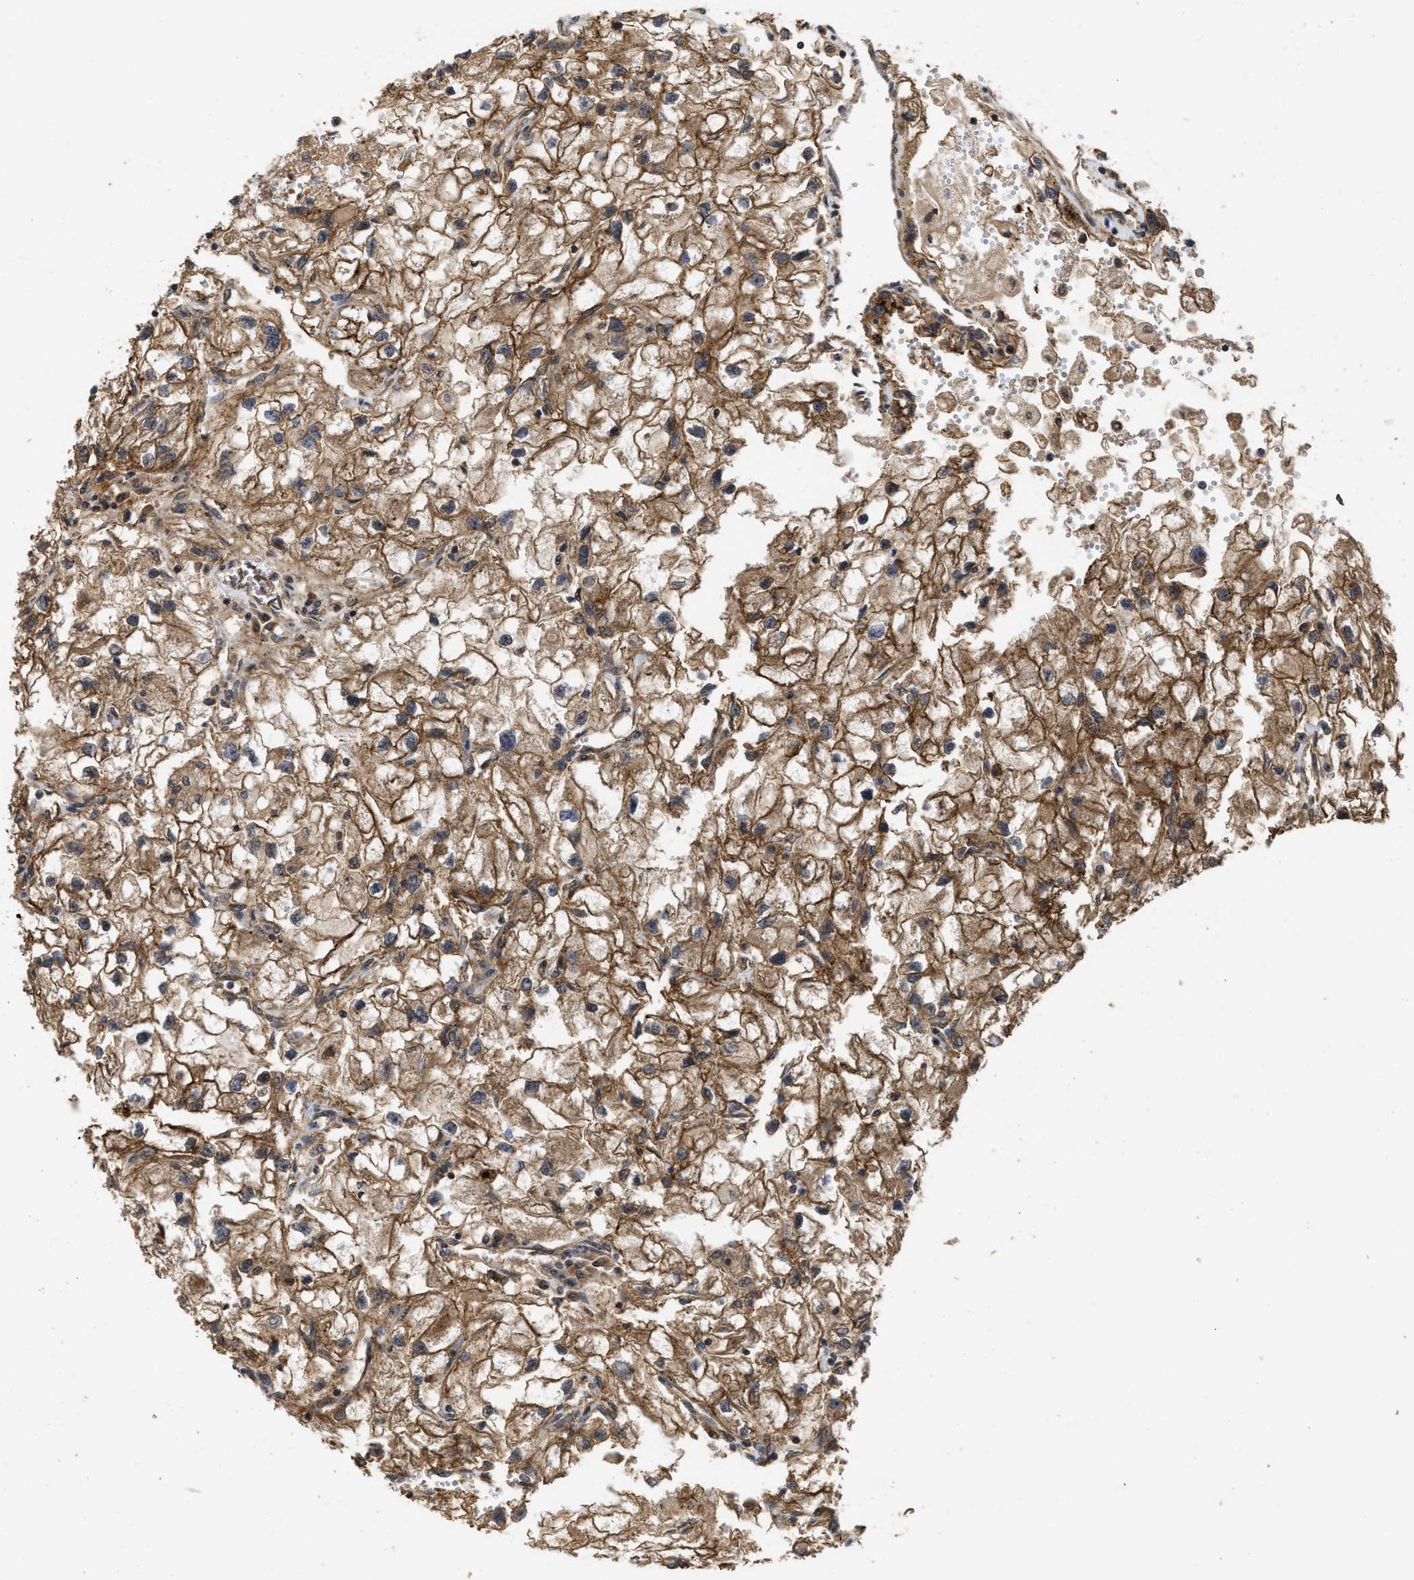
{"staining": {"intensity": "moderate", "quantity": ">75%", "location": "cytoplasmic/membranous"}, "tissue": "renal cancer", "cell_type": "Tumor cells", "image_type": "cancer", "snomed": [{"axis": "morphology", "description": "Adenocarcinoma, NOS"}, {"axis": "topography", "description": "Kidney"}], "caption": "Human adenocarcinoma (renal) stained with a protein marker demonstrates moderate staining in tumor cells.", "gene": "FZD6", "patient": {"sex": "female", "age": 70}}